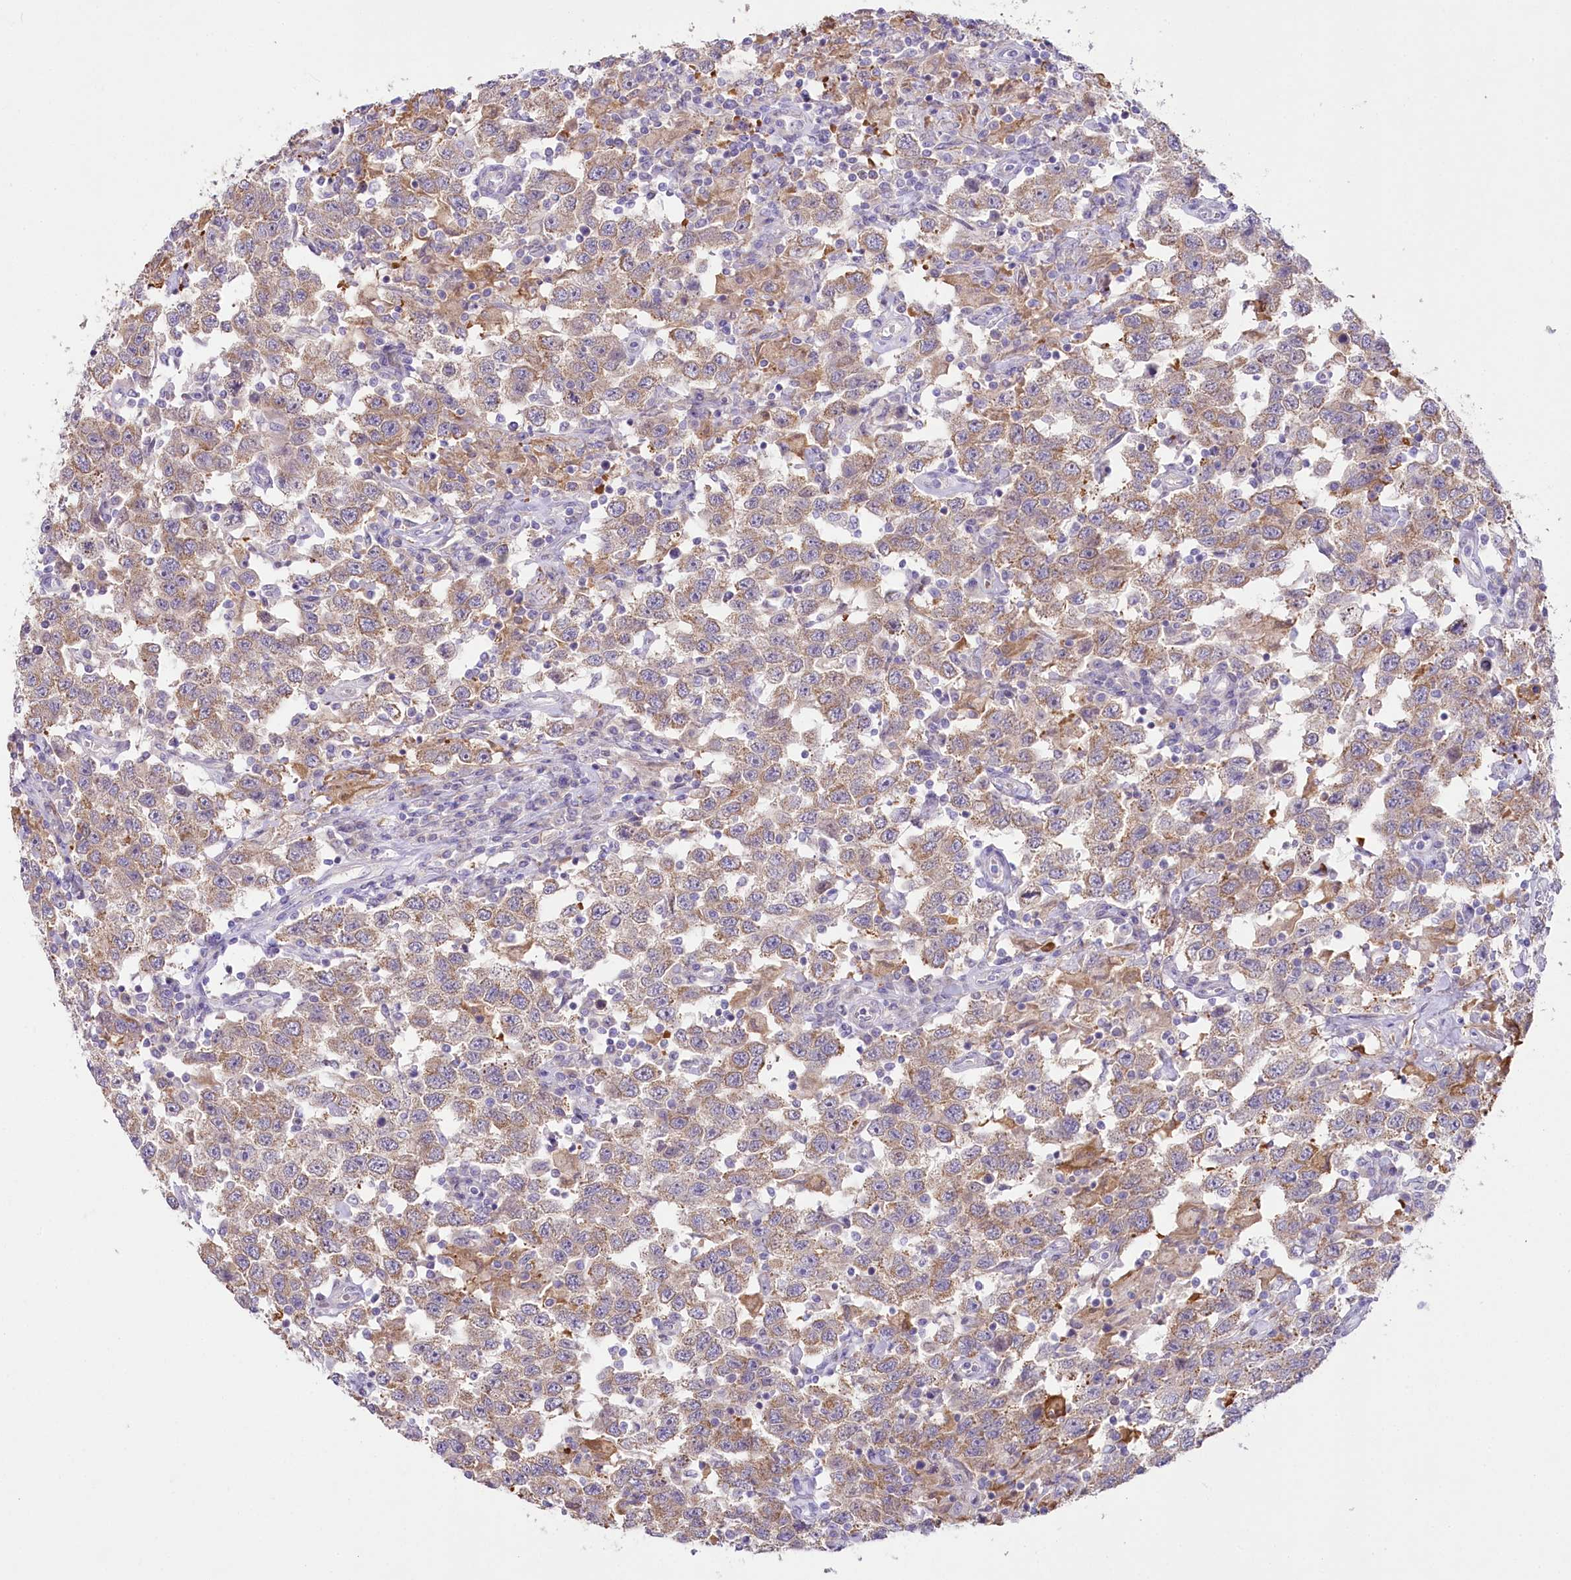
{"staining": {"intensity": "moderate", "quantity": "25%-75%", "location": "cytoplasmic/membranous"}, "tissue": "testis cancer", "cell_type": "Tumor cells", "image_type": "cancer", "snomed": [{"axis": "morphology", "description": "Seminoma, NOS"}, {"axis": "topography", "description": "Testis"}], "caption": "There is medium levels of moderate cytoplasmic/membranous expression in tumor cells of testis cancer (seminoma), as demonstrated by immunohistochemical staining (brown color).", "gene": "MYOZ1", "patient": {"sex": "male", "age": 41}}